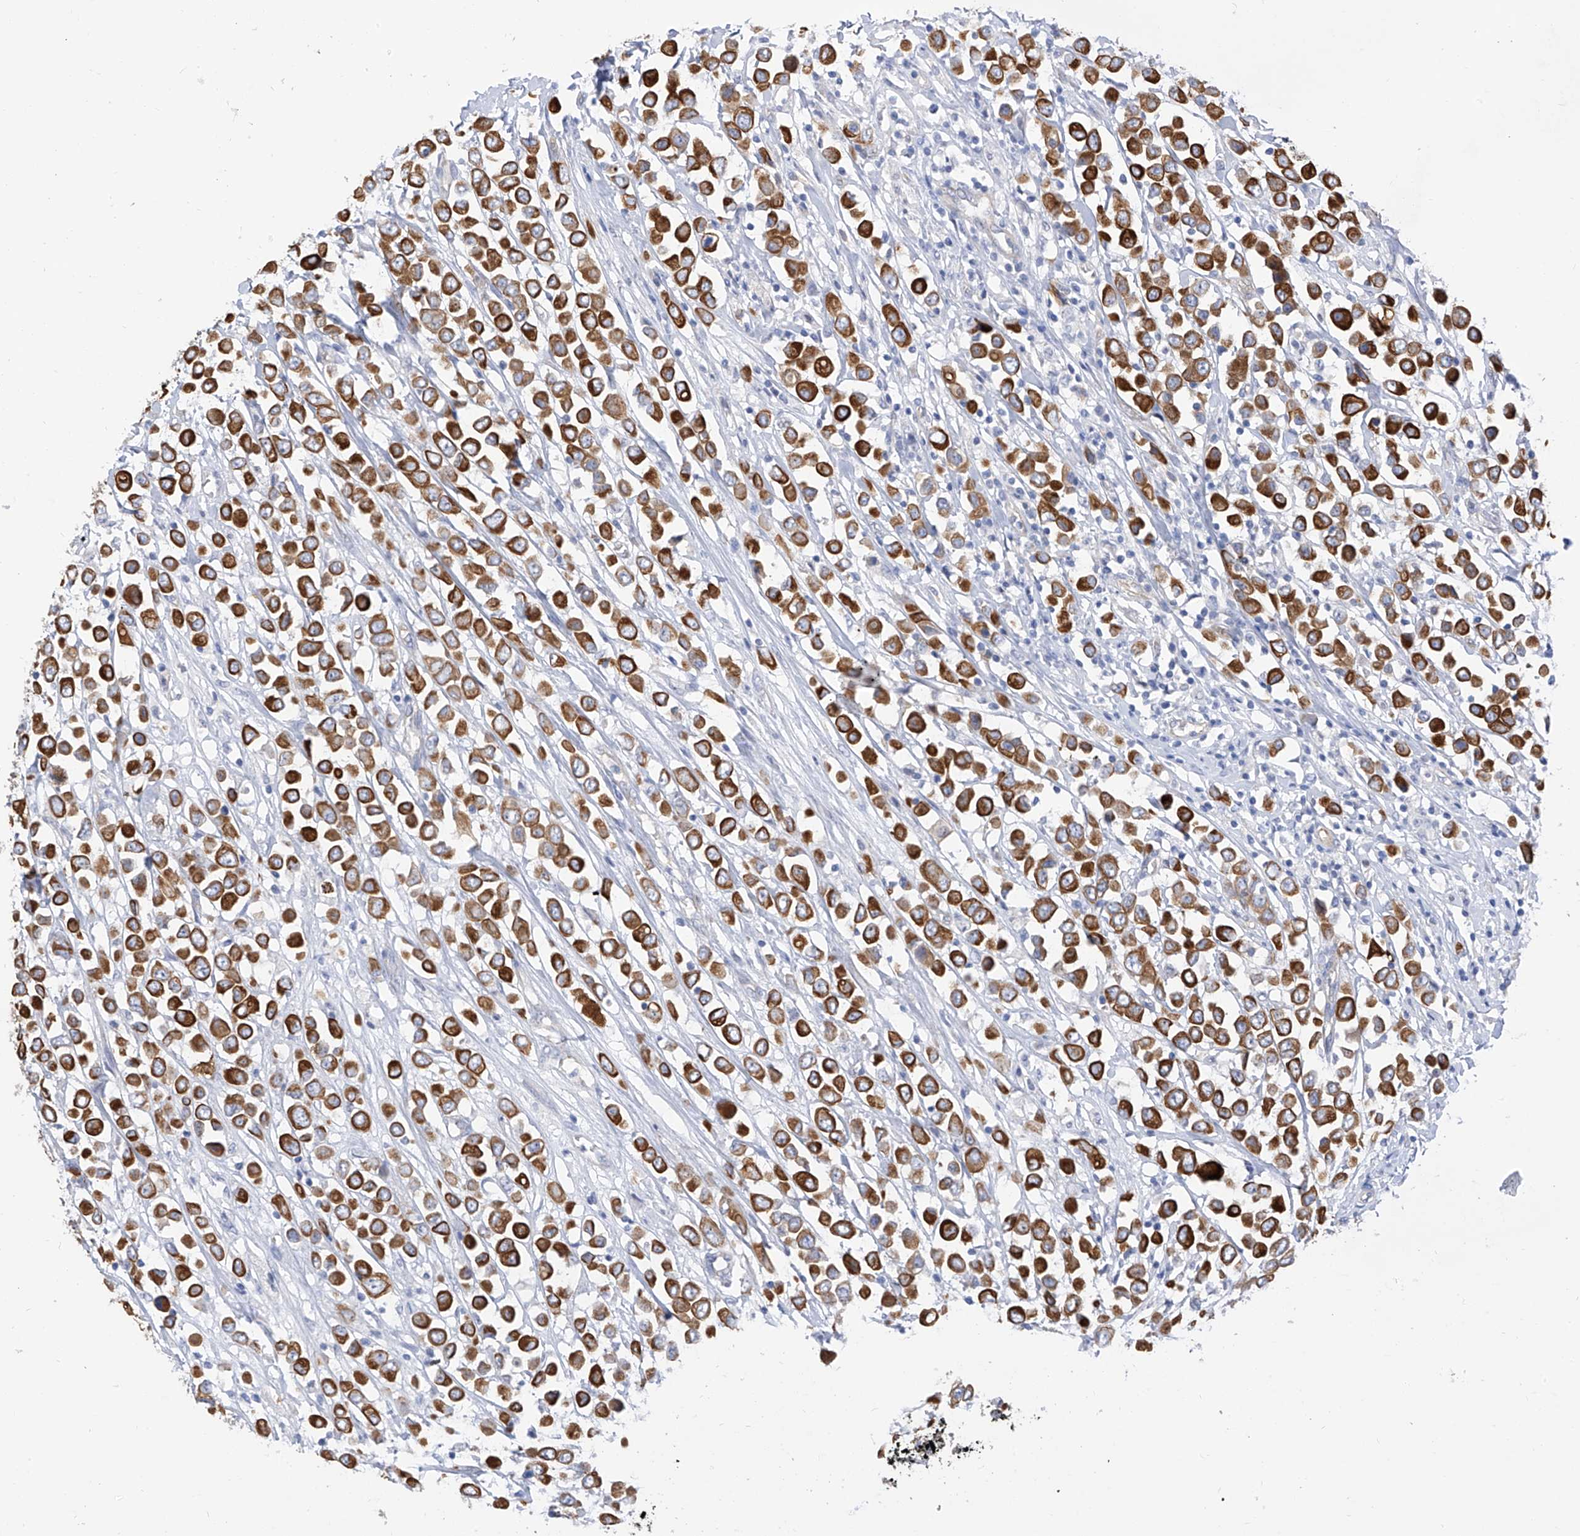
{"staining": {"intensity": "strong", "quantity": ">75%", "location": "cytoplasmic/membranous"}, "tissue": "breast cancer", "cell_type": "Tumor cells", "image_type": "cancer", "snomed": [{"axis": "morphology", "description": "Duct carcinoma"}, {"axis": "topography", "description": "Breast"}], "caption": "Approximately >75% of tumor cells in intraductal carcinoma (breast) reveal strong cytoplasmic/membranous protein staining as visualized by brown immunohistochemical staining.", "gene": "PIK3C2B", "patient": {"sex": "female", "age": 61}}